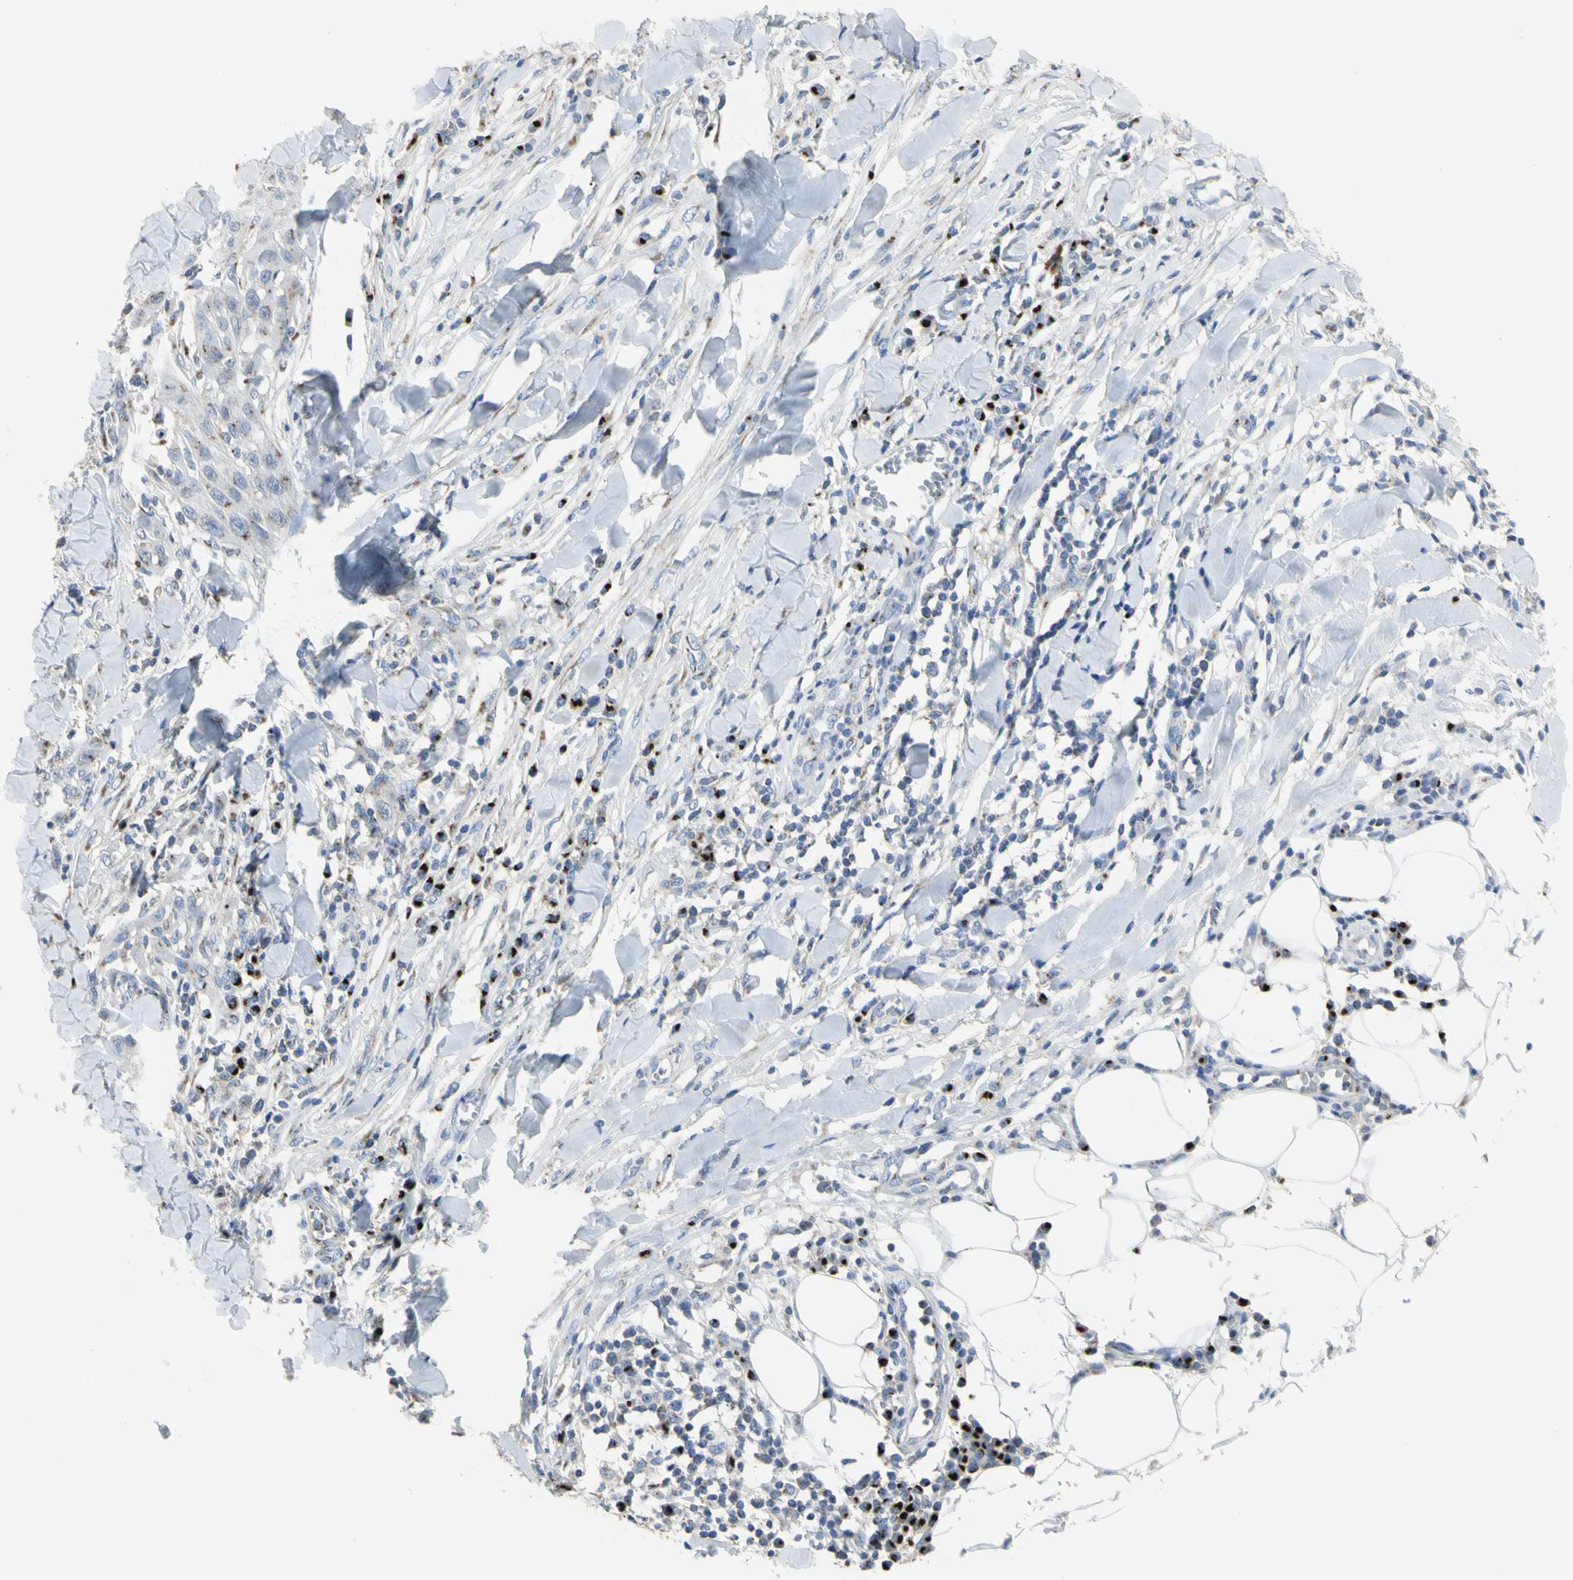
{"staining": {"intensity": "moderate", "quantity": "<25%", "location": "cytoplasmic/membranous"}, "tissue": "skin cancer", "cell_type": "Tumor cells", "image_type": "cancer", "snomed": [{"axis": "morphology", "description": "Squamous cell carcinoma, NOS"}, {"axis": "topography", "description": "Skin"}], "caption": "A photomicrograph of human skin cancer stained for a protein displays moderate cytoplasmic/membranous brown staining in tumor cells.", "gene": "B4GALT3", "patient": {"sex": "male", "age": 24}}